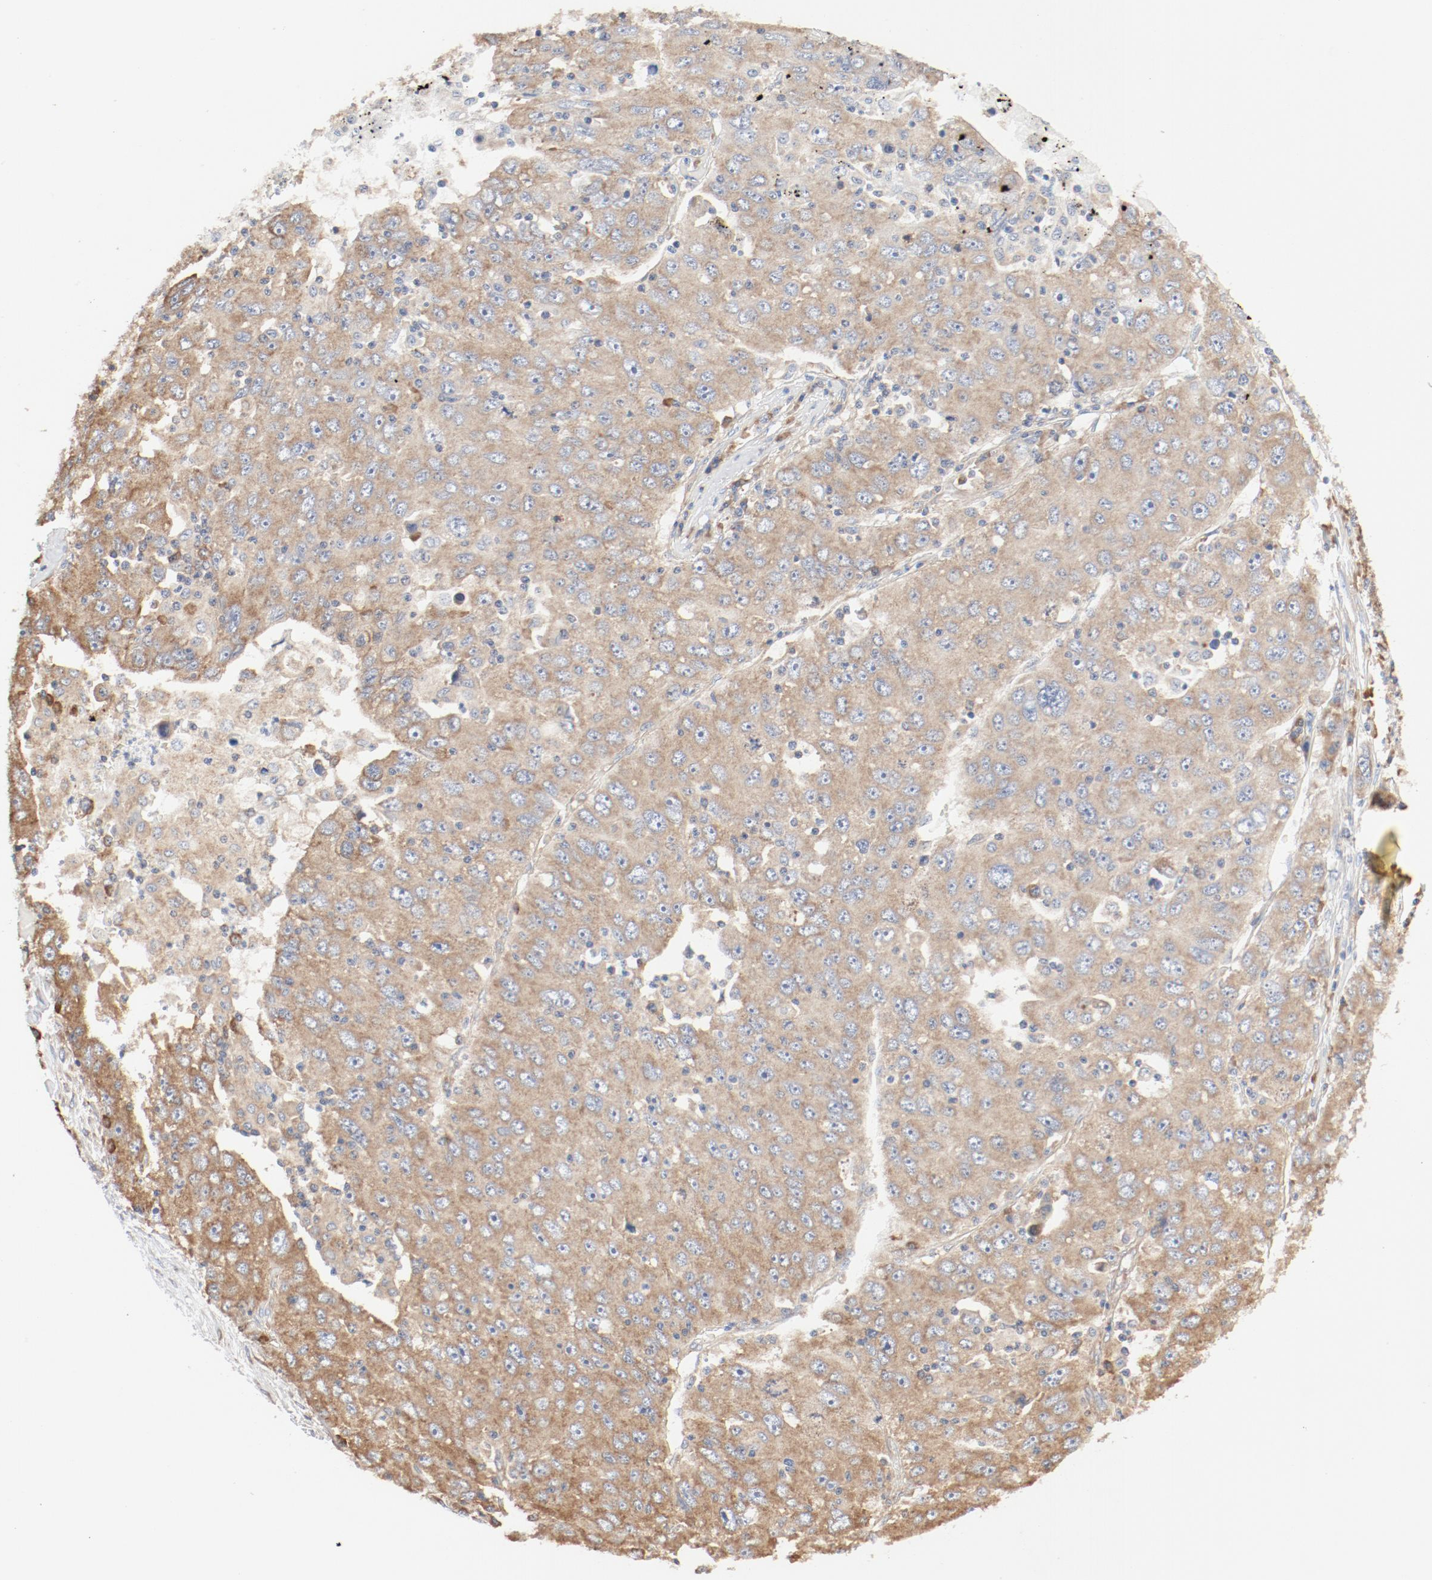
{"staining": {"intensity": "moderate", "quantity": ">75%", "location": "cytoplasmic/membranous"}, "tissue": "liver cancer", "cell_type": "Tumor cells", "image_type": "cancer", "snomed": [{"axis": "morphology", "description": "Carcinoma, Hepatocellular, NOS"}, {"axis": "topography", "description": "Liver"}], "caption": "Human hepatocellular carcinoma (liver) stained with a brown dye exhibits moderate cytoplasmic/membranous positive expression in about >75% of tumor cells.", "gene": "RPS6", "patient": {"sex": "male", "age": 49}}